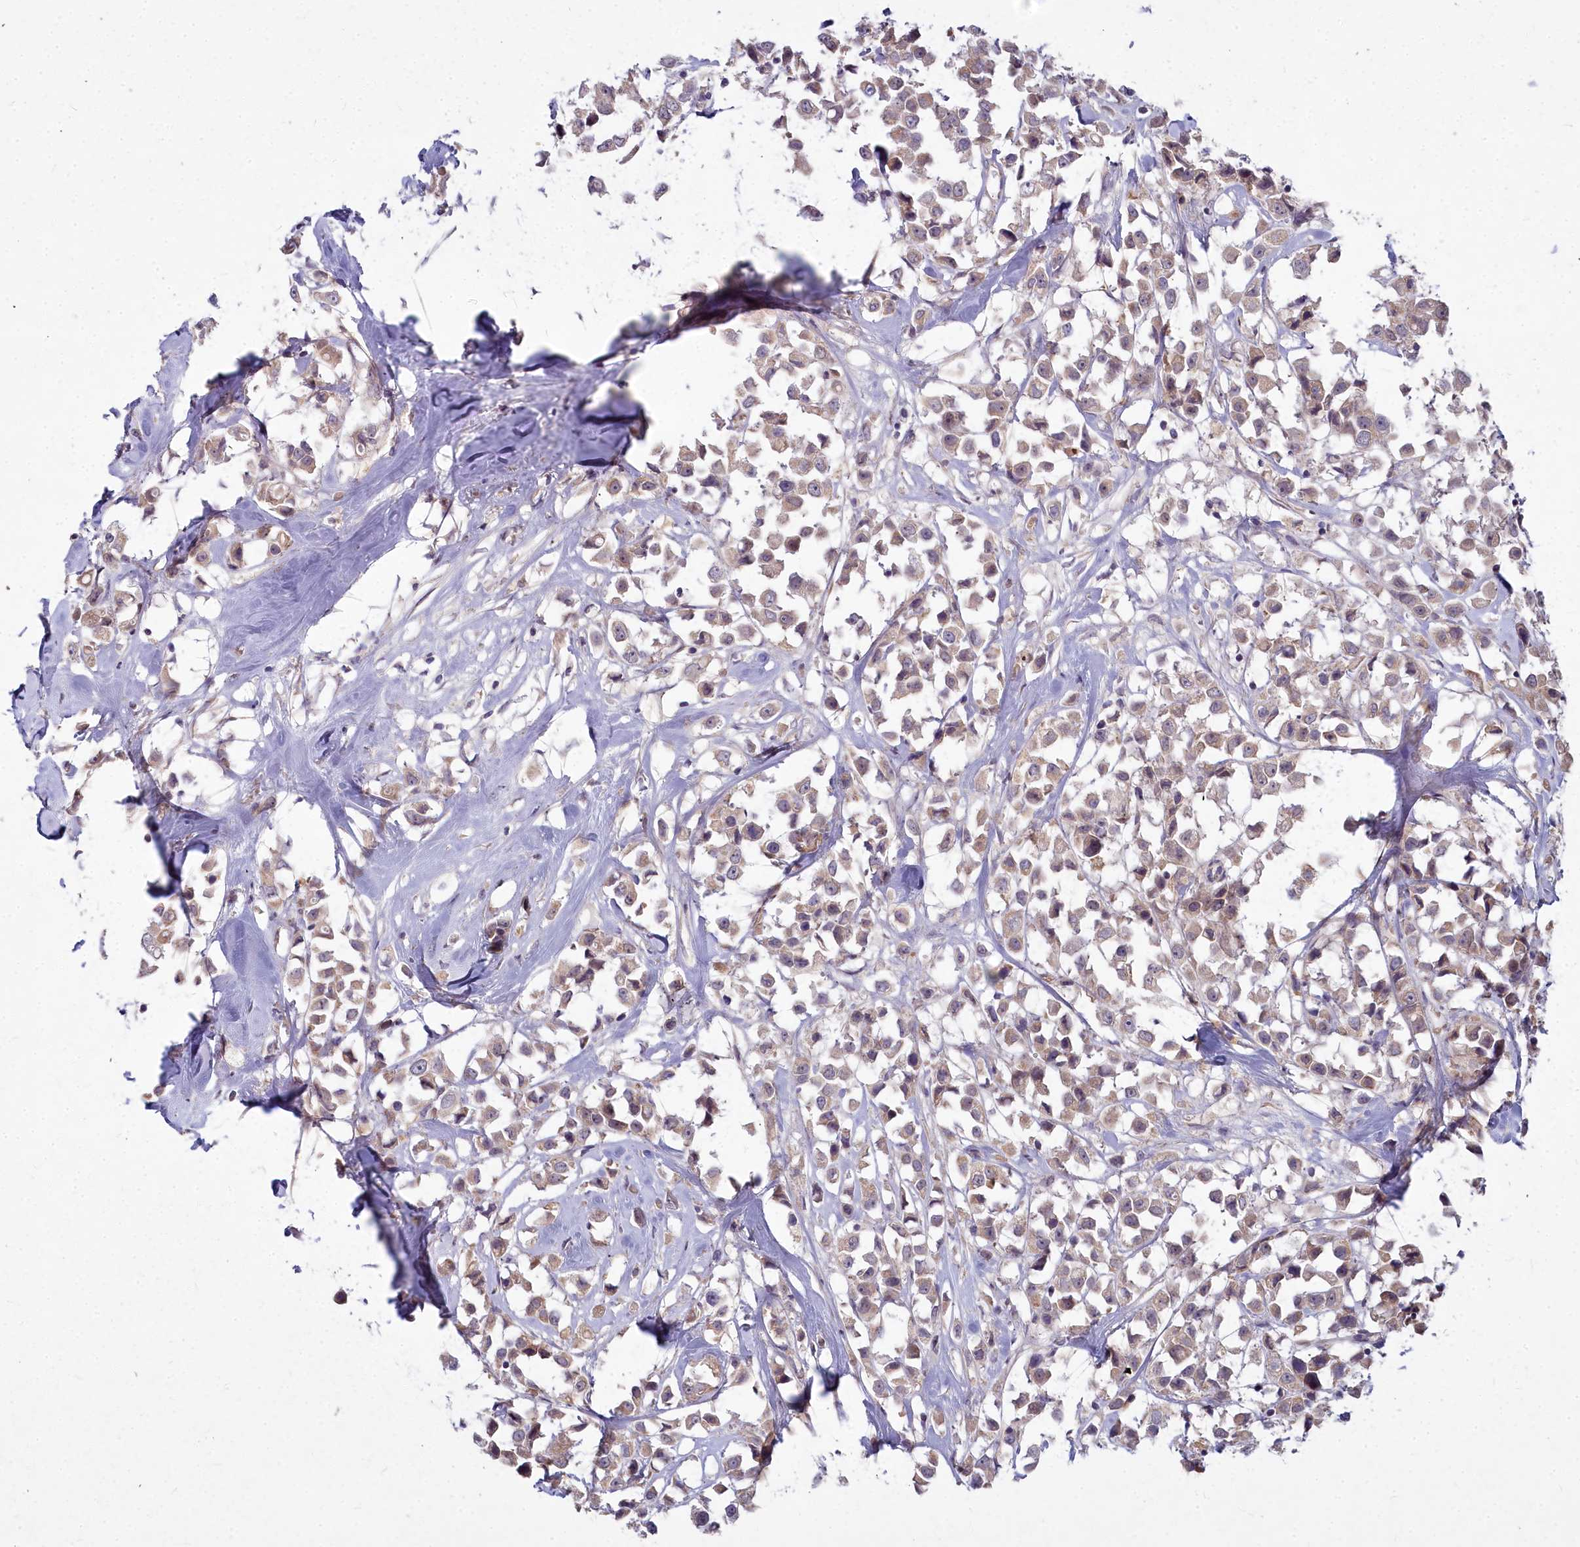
{"staining": {"intensity": "weak", "quantity": ">75%", "location": "cytoplasmic/membranous"}, "tissue": "breast cancer", "cell_type": "Tumor cells", "image_type": "cancer", "snomed": [{"axis": "morphology", "description": "Duct carcinoma"}, {"axis": "topography", "description": "Breast"}], "caption": "Breast cancer (infiltrating ductal carcinoma) stained with a protein marker reveals weak staining in tumor cells.", "gene": "MICU2", "patient": {"sex": "female", "age": 61}}